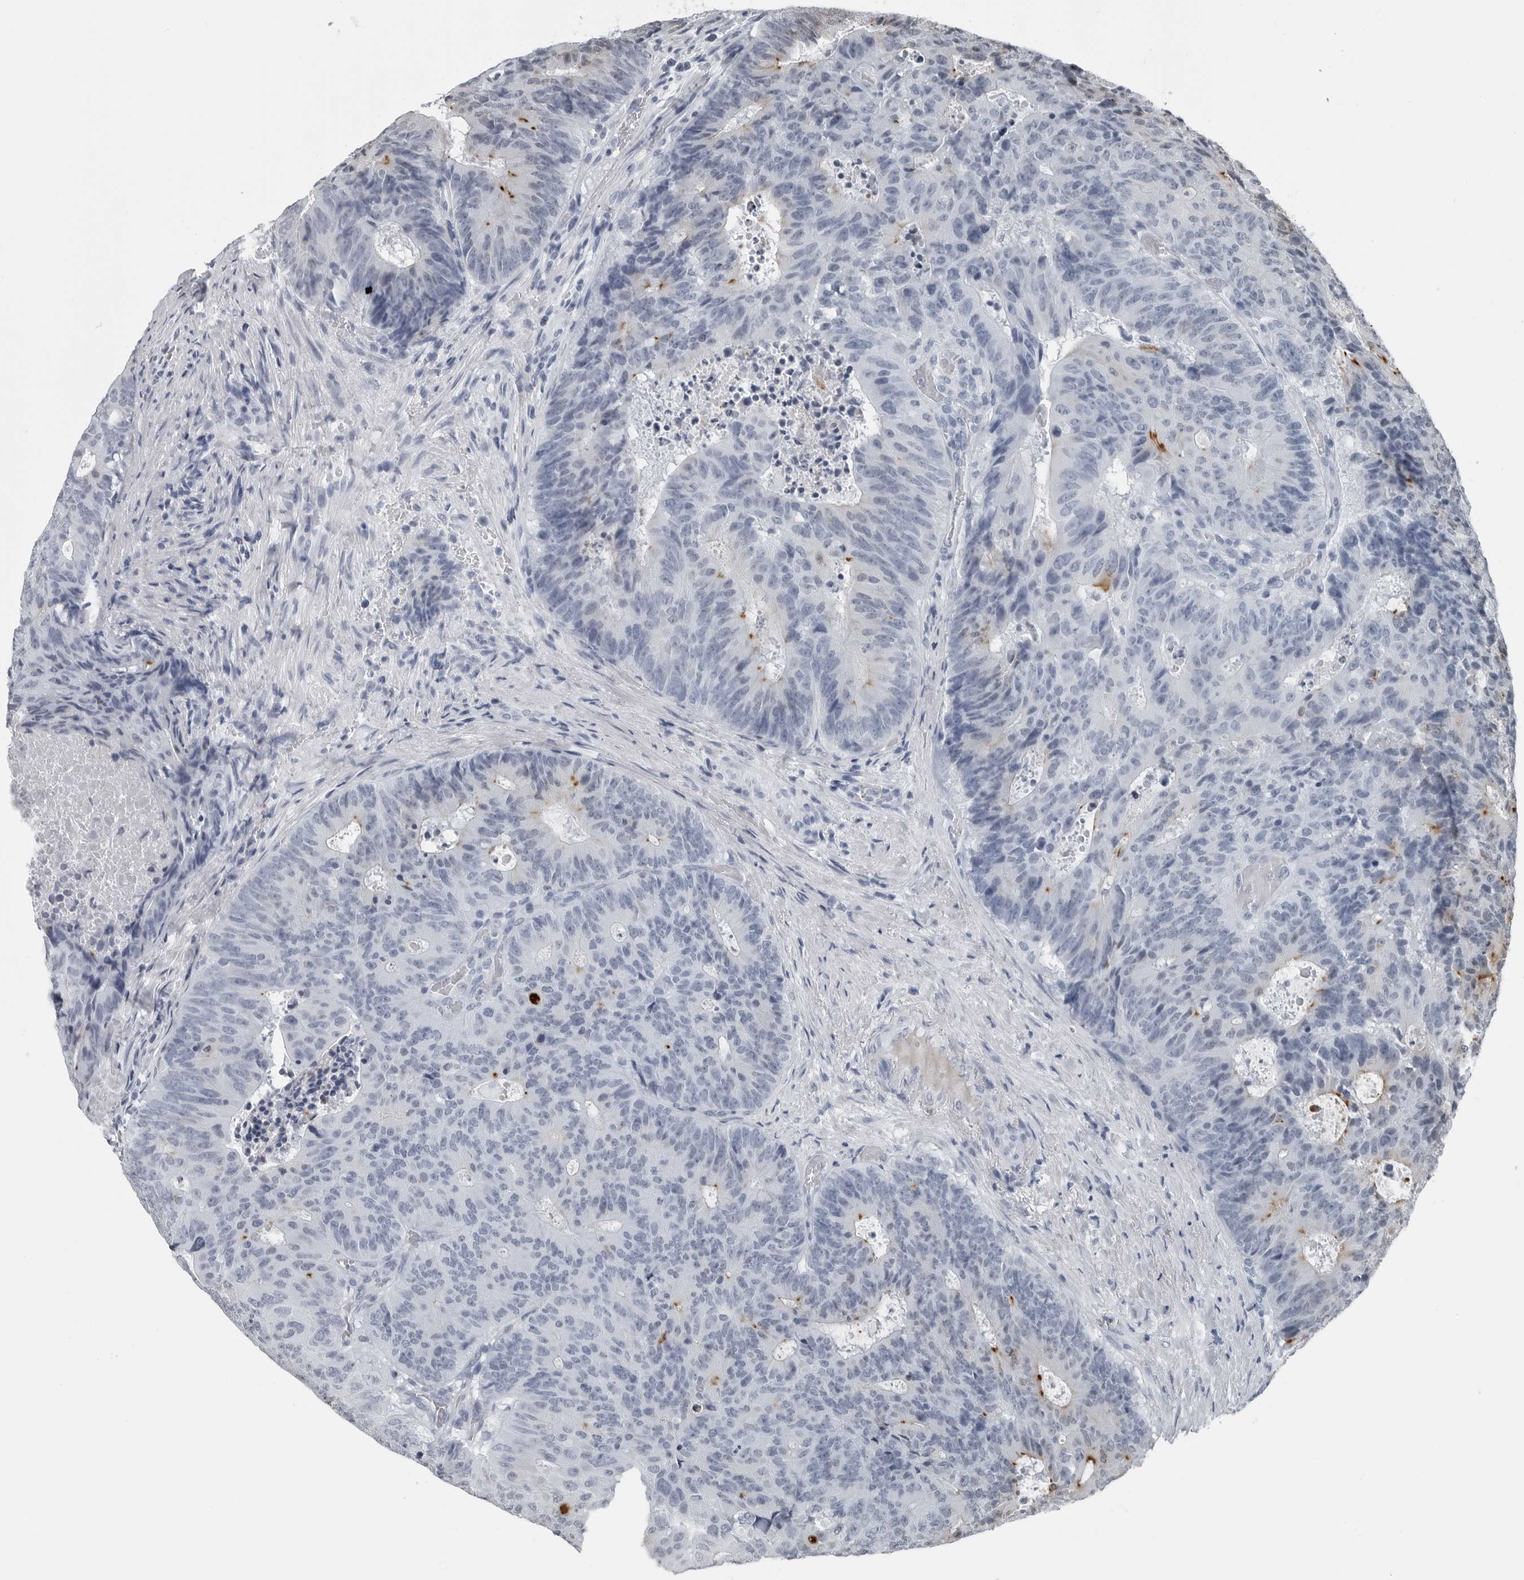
{"staining": {"intensity": "negative", "quantity": "none", "location": "none"}, "tissue": "colorectal cancer", "cell_type": "Tumor cells", "image_type": "cancer", "snomed": [{"axis": "morphology", "description": "Adenocarcinoma, NOS"}, {"axis": "topography", "description": "Colon"}], "caption": "Micrograph shows no protein staining in tumor cells of colorectal cancer tissue.", "gene": "SPINK1", "patient": {"sex": "male", "age": 87}}